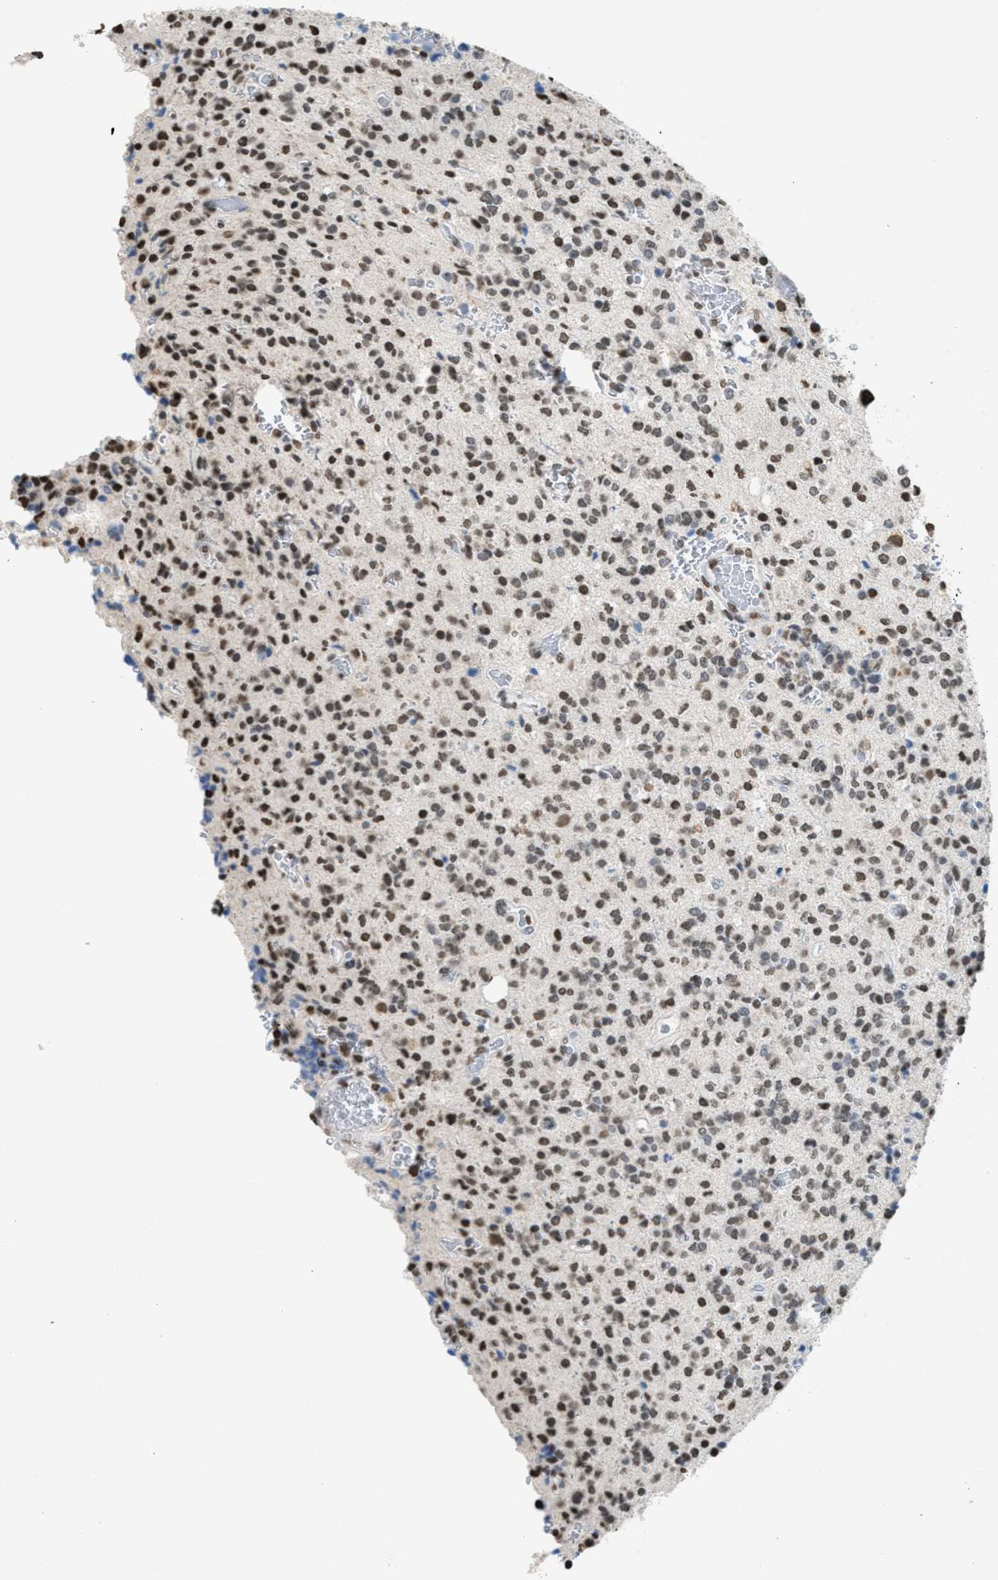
{"staining": {"intensity": "moderate", "quantity": ">75%", "location": "nuclear"}, "tissue": "glioma", "cell_type": "Tumor cells", "image_type": "cancer", "snomed": [{"axis": "morphology", "description": "Glioma, malignant, High grade"}, {"axis": "topography", "description": "Brain"}], "caption": "Immunohistochemical staining of human malignant high-grade glioma reveals medium levels of moderate nuclear staining in approximately >75% of tumor cells. (DAB (3,3'-diaminobenzidine) IHC with brightfield microscopy, high magnification).", "gene": "NUP88", "patient": {"sex": "male", "age": 34}}